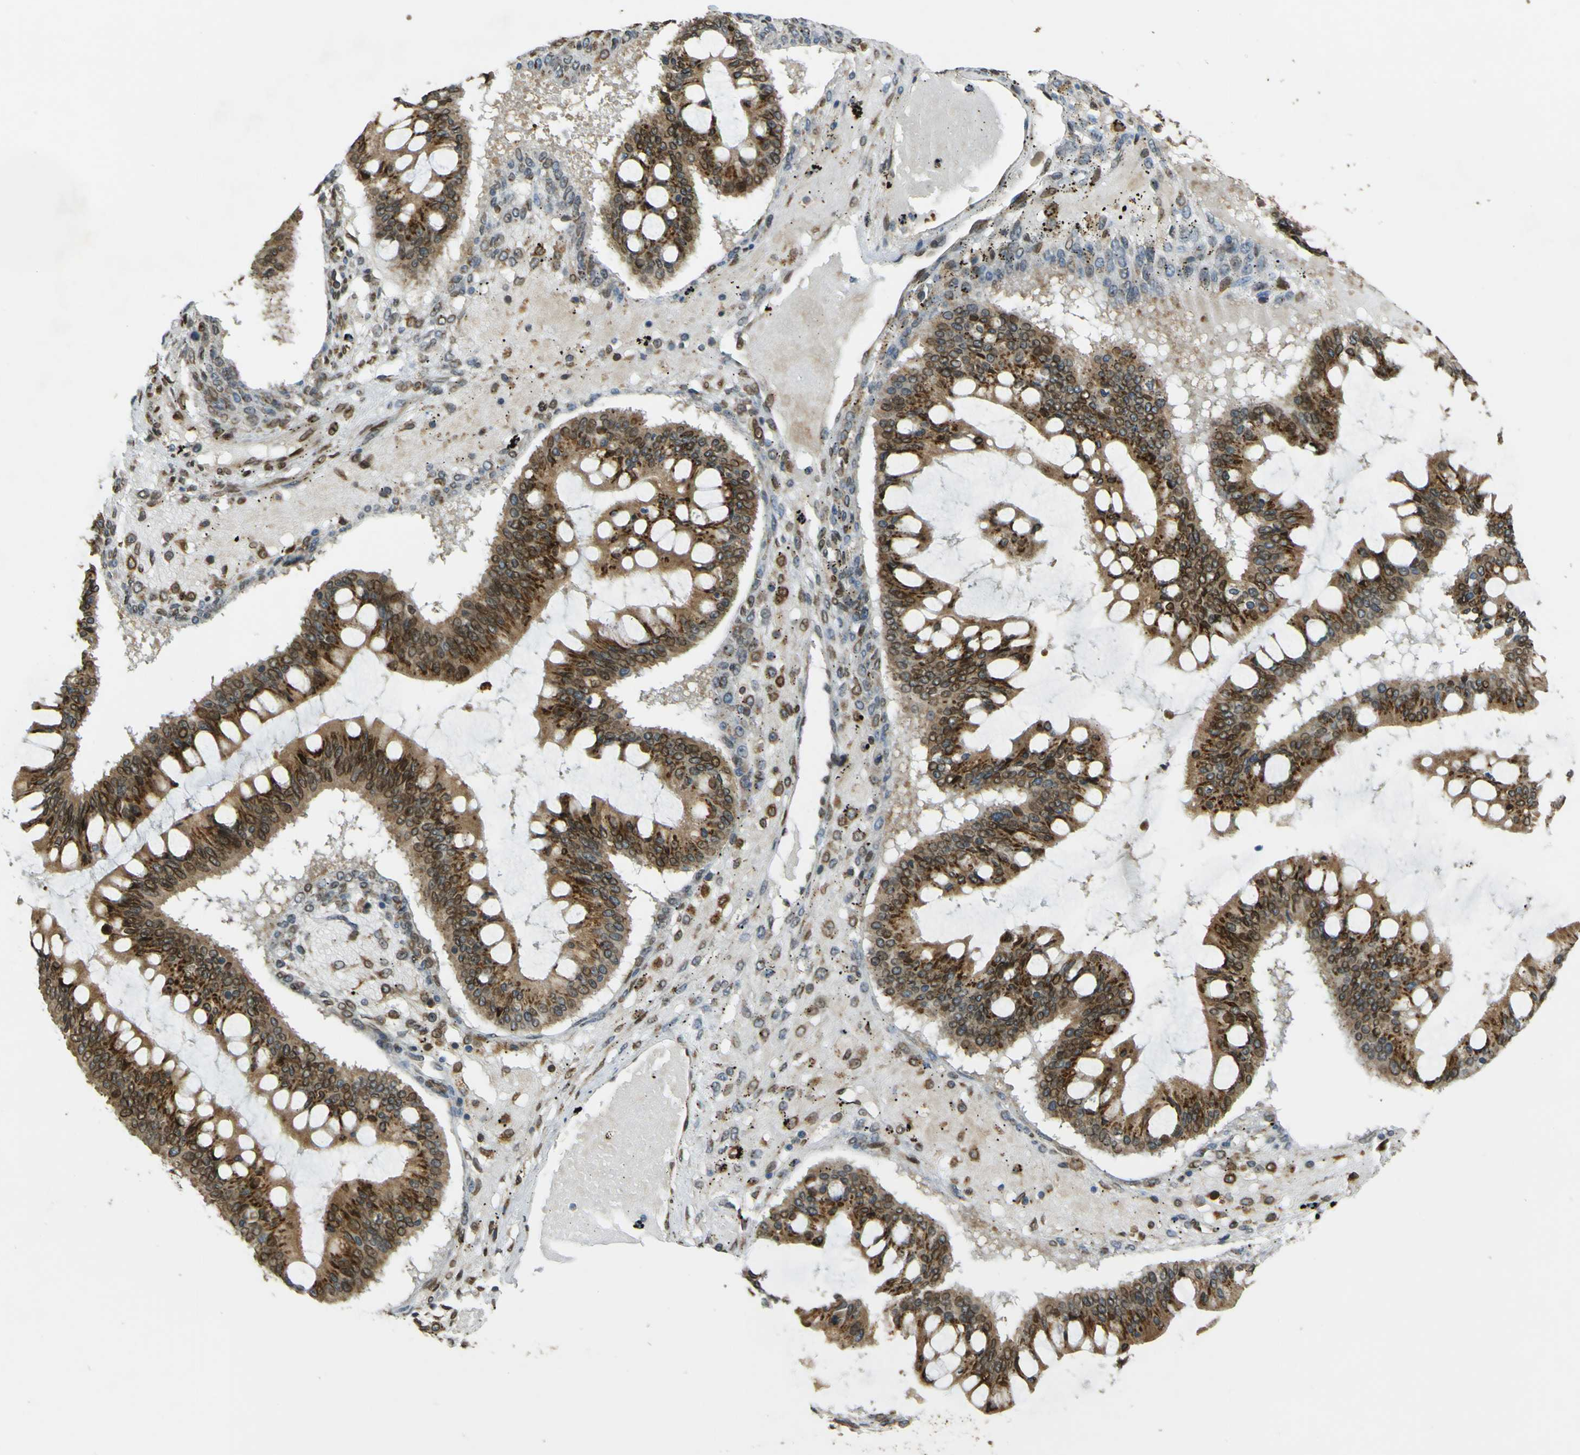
{"staining": {"intensity": "strong", "quantity": ">75%", "location": "cytoplasmic/membranous,nuclear"}, "tissue": "ovarian cancer", "cell_type": "Tumor cells", "image_type": "cancer", "snomed": [{"axis": "morphology", "description": "Cystadenocarcinoma, mucinous, NOS"}, {"axis": "topography", "description": "Ovary"}], "caption": "Strong cytoplasmic/membranous and nuclear protein expression is identified in approximately >75% of tumor cells in ovarian cancer.", "gene": "GALNT1", "patient": {"sex": "female", "age": 73}}